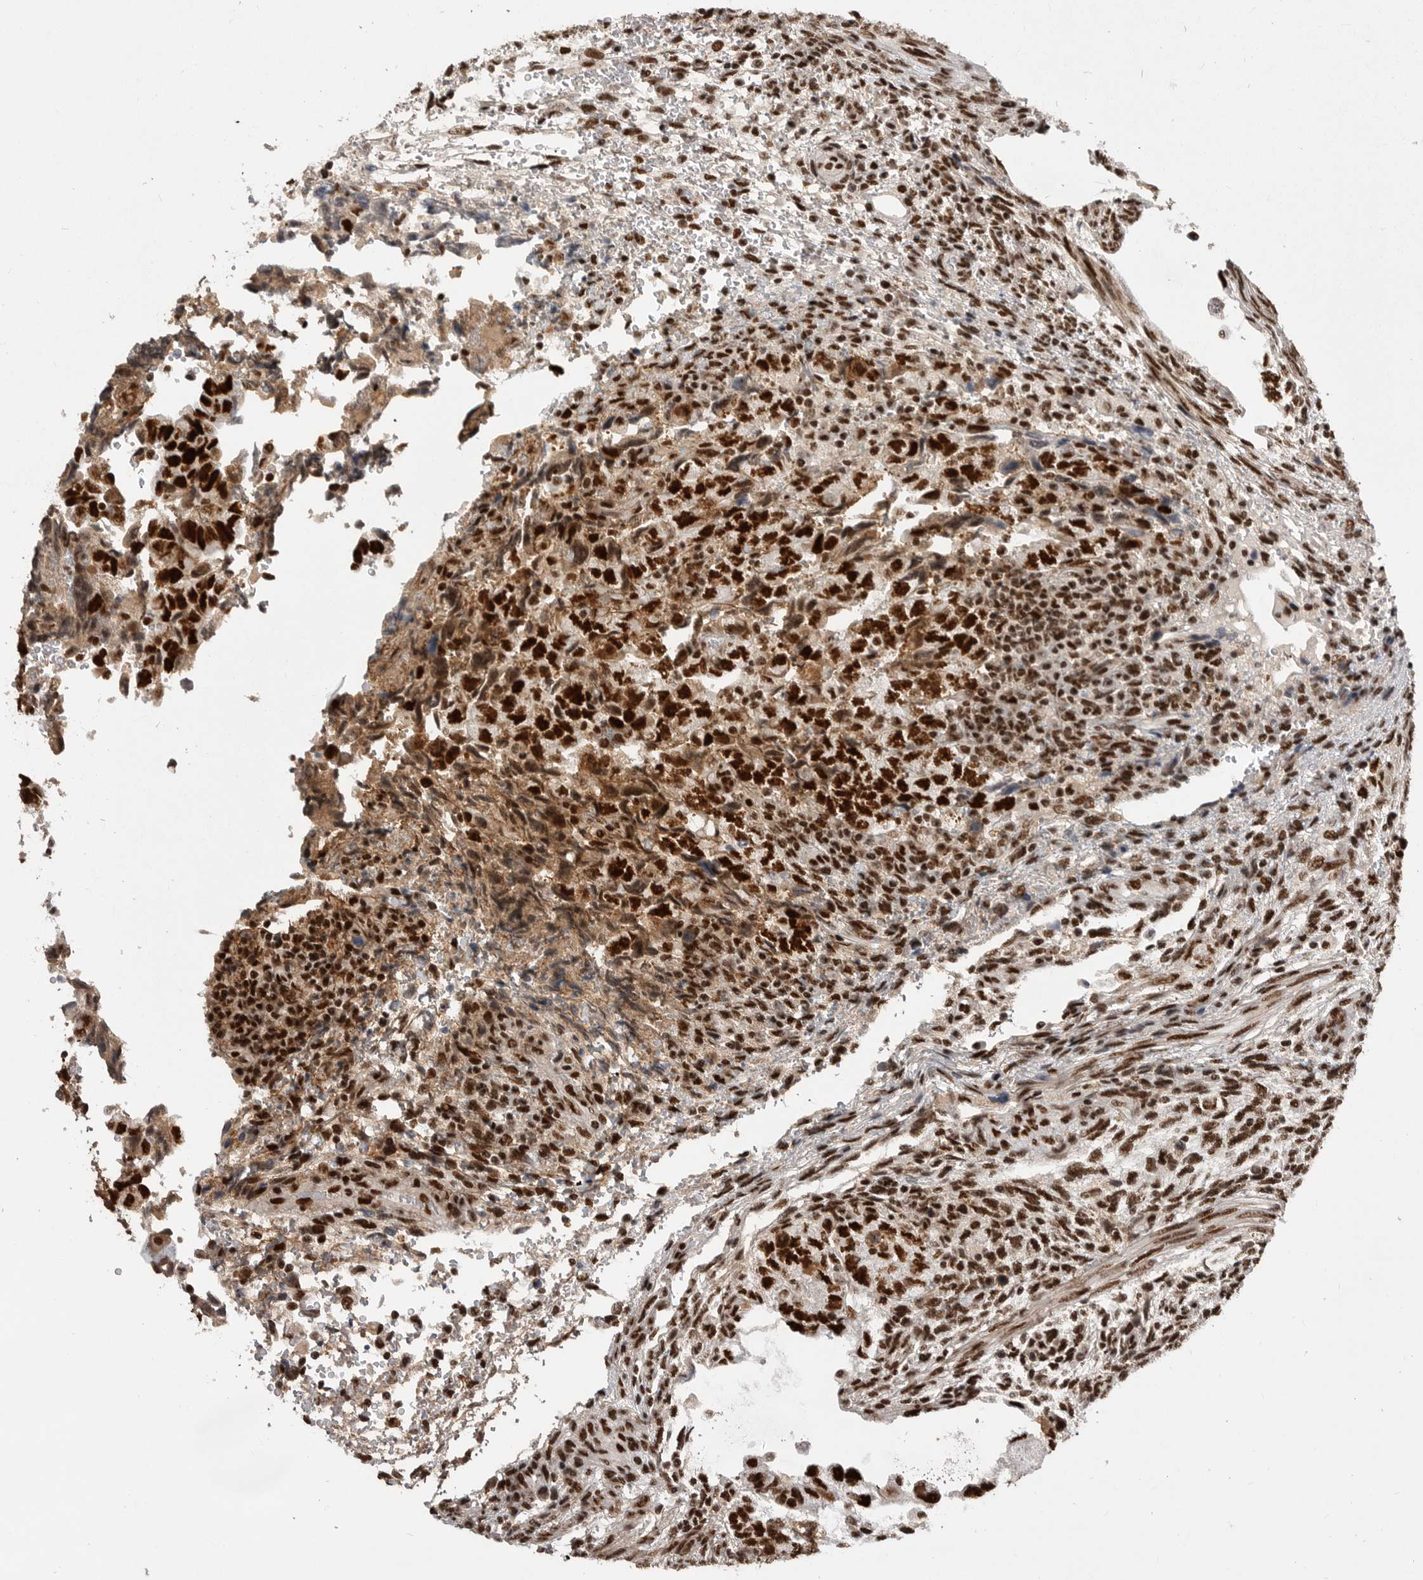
{"staining": {"intensity": "strong", "quantity": ">75%", "location": "cytoplasmic/membranous,nuclear"}, "tissue": "testis cancer", "cell_type": "Tumor cells", "image_type": "cancer", "snomed": [{"axis": "morphology", "description": "Normal tissue, NOS"}, {"axis": "morphology", "description": "Carcinoma, Embryonal, NOS"}, {"axis": "topography", "description": "Testis"}], "caption": "There is high levels of strong cytoplasmic/membranous and nuclear expression in tumor cells of embryonal carcinoma (testis), as demonstrated by immunohistochemical staining (brown color).", "gene": "PPP1R8", "patient": {"sex": "male", "age": 36}}